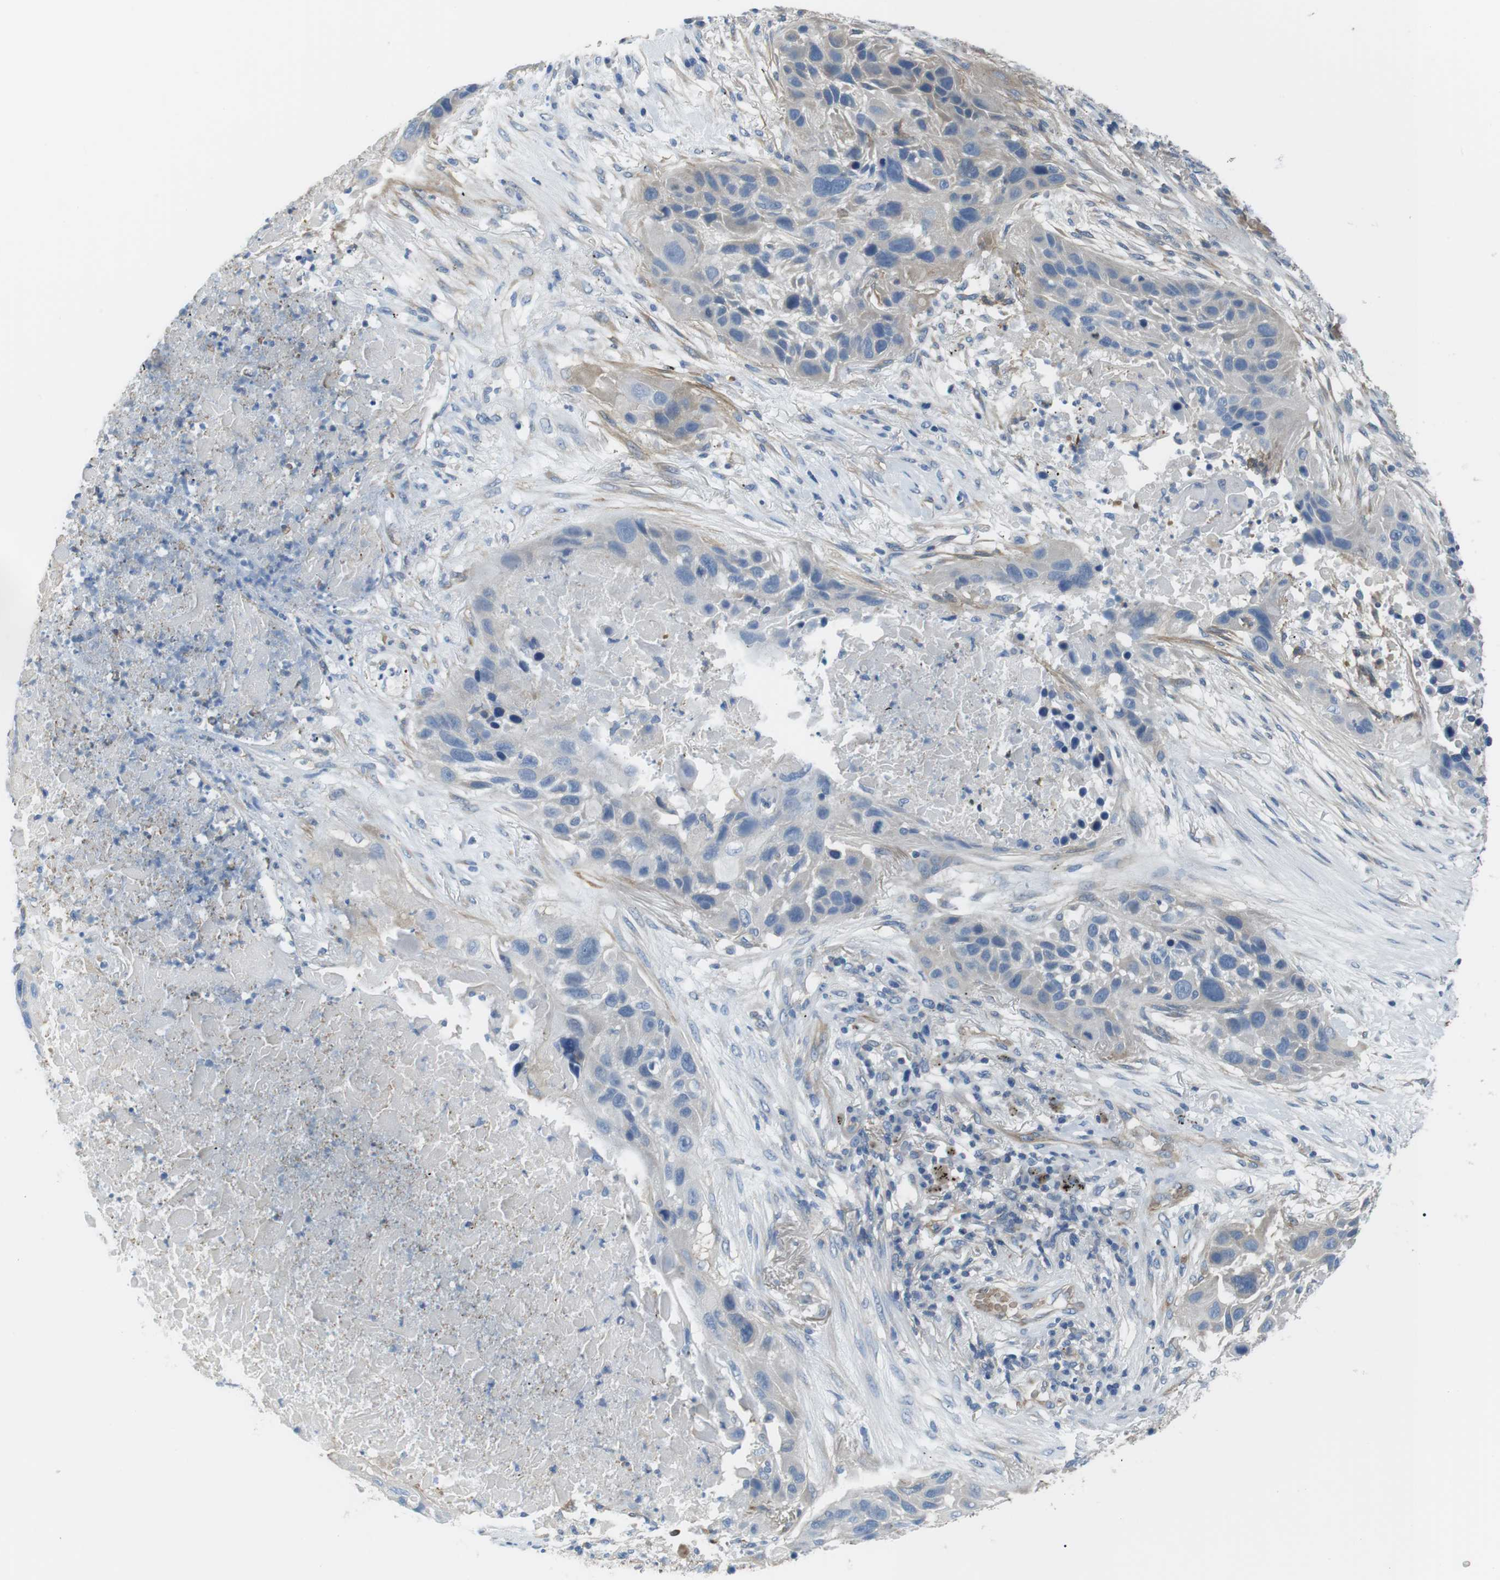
{"staining": {"intensity": "weak", "quantity": "<25%", "location": "cytoplasmic/membranous"}, "tissue": "lung cancer", "cell_type": "Tumor cells", "image_type": "cancer", "snomed": [{"axis": "morphology", "description": "Squamous cell carcinoma, NOS"}, {"axis": "topography", "description": "Lung"}], "caption": "Photomicrograph shows no protein staining in tumor cells of lung cancer (squamous cell carcinoma) tissue. (Stains: DAB IHC with hematoxylin counter stain, Microscopy: brightfield microscopy at high magnification).", "gene": "ADCY10", "patient": {"sex": "male", "age": 57}}